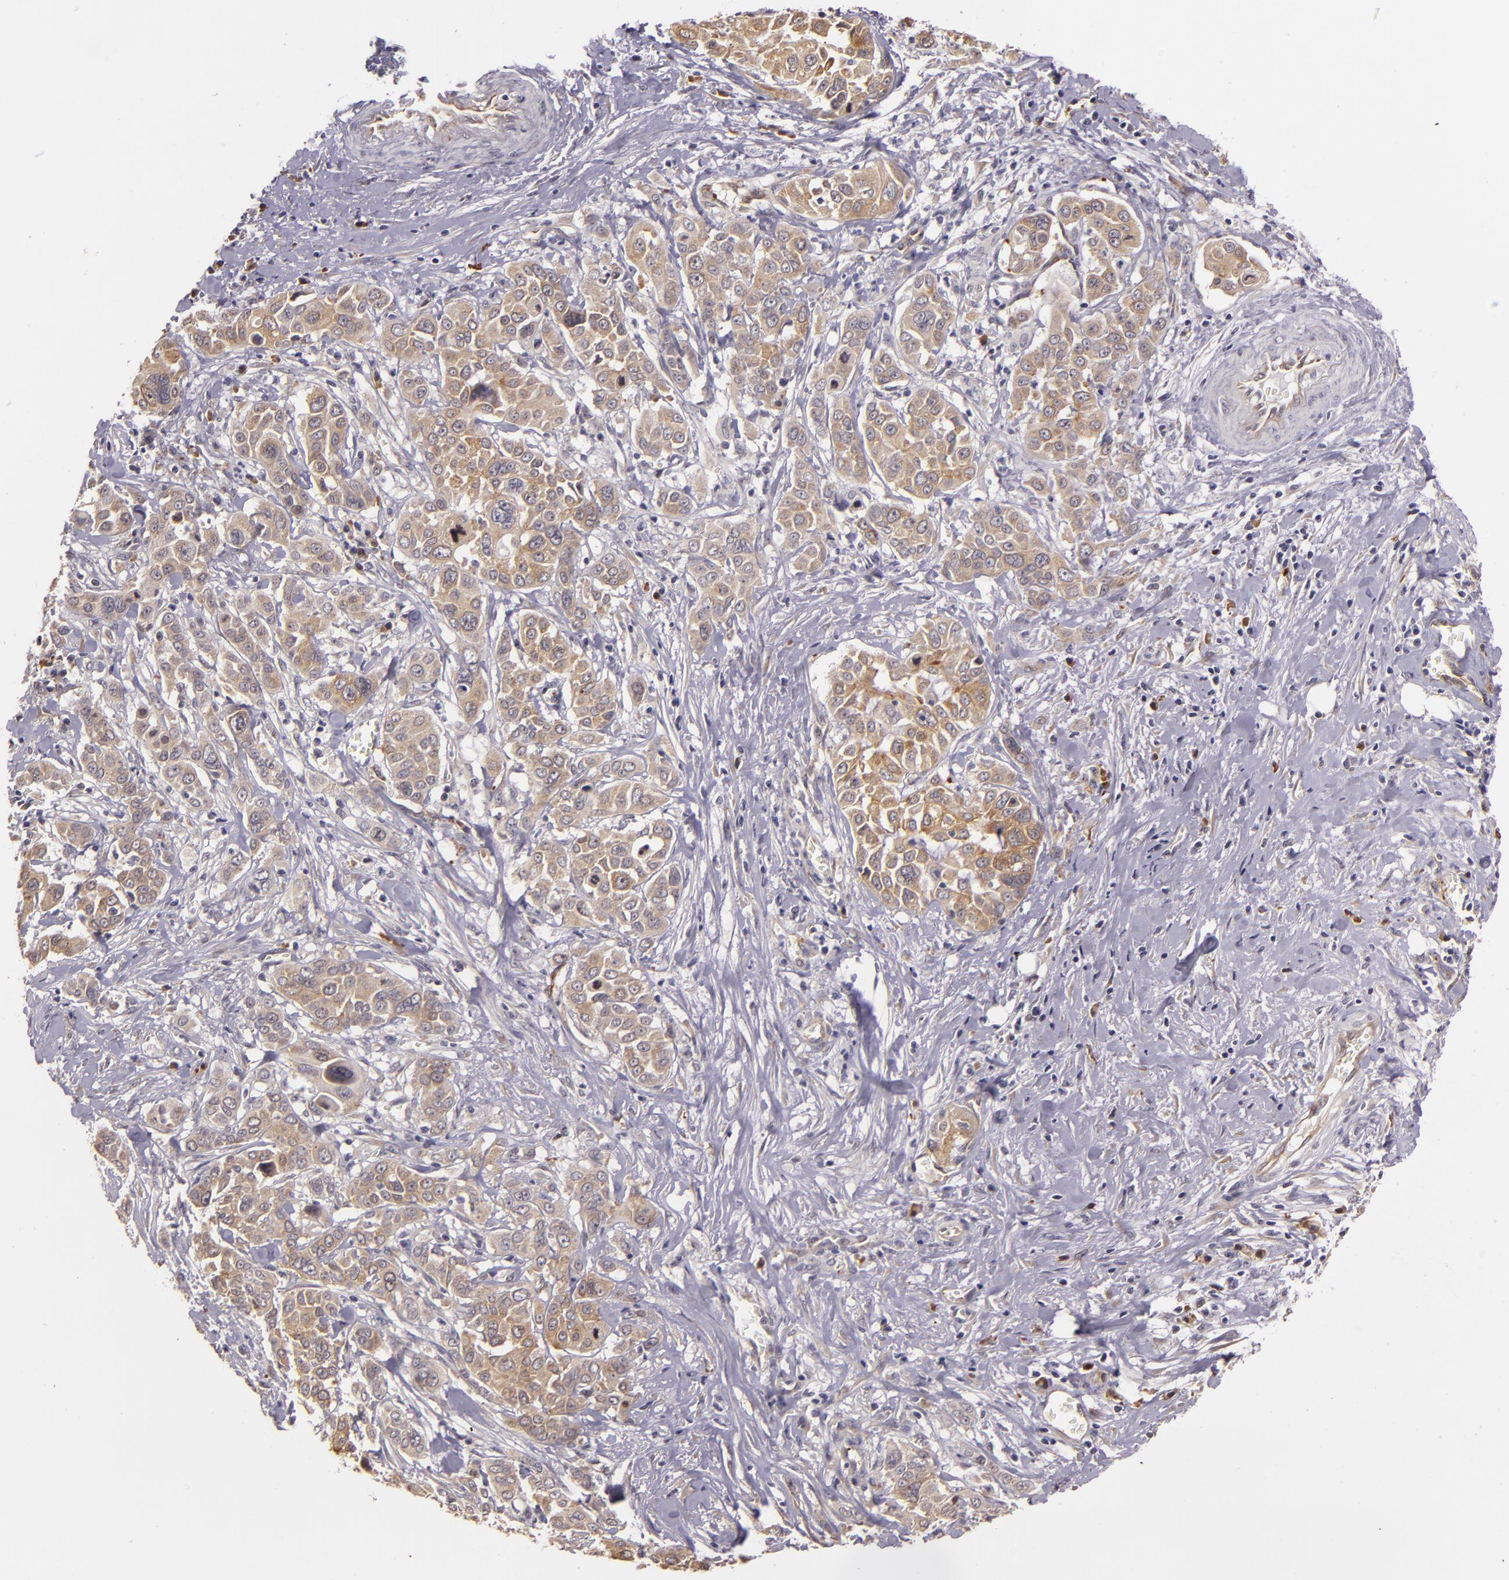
{"staining": {"intensity": "weak", "quantity": "25%-75%", "location": "cytoplasmic/membranous"}, "tissue": "pancreatic cancer", "cell_type": "Tumor cells", "image_type": "cancer", "snomed": [{"axis": "morphology", "description": "Adenocarcinoma, NOS"}, {"axis": "topography", "description": "Pancreas"}], "caption": "This is a photomicrograph of immunohistochemistry (IHC) staining of pancreatic cancer, which shows weak positivity in the cytoplasmic/membranous of tumor cells.", "gene": "SYTL4", "patient": {"sex": "female", "age": 52}}